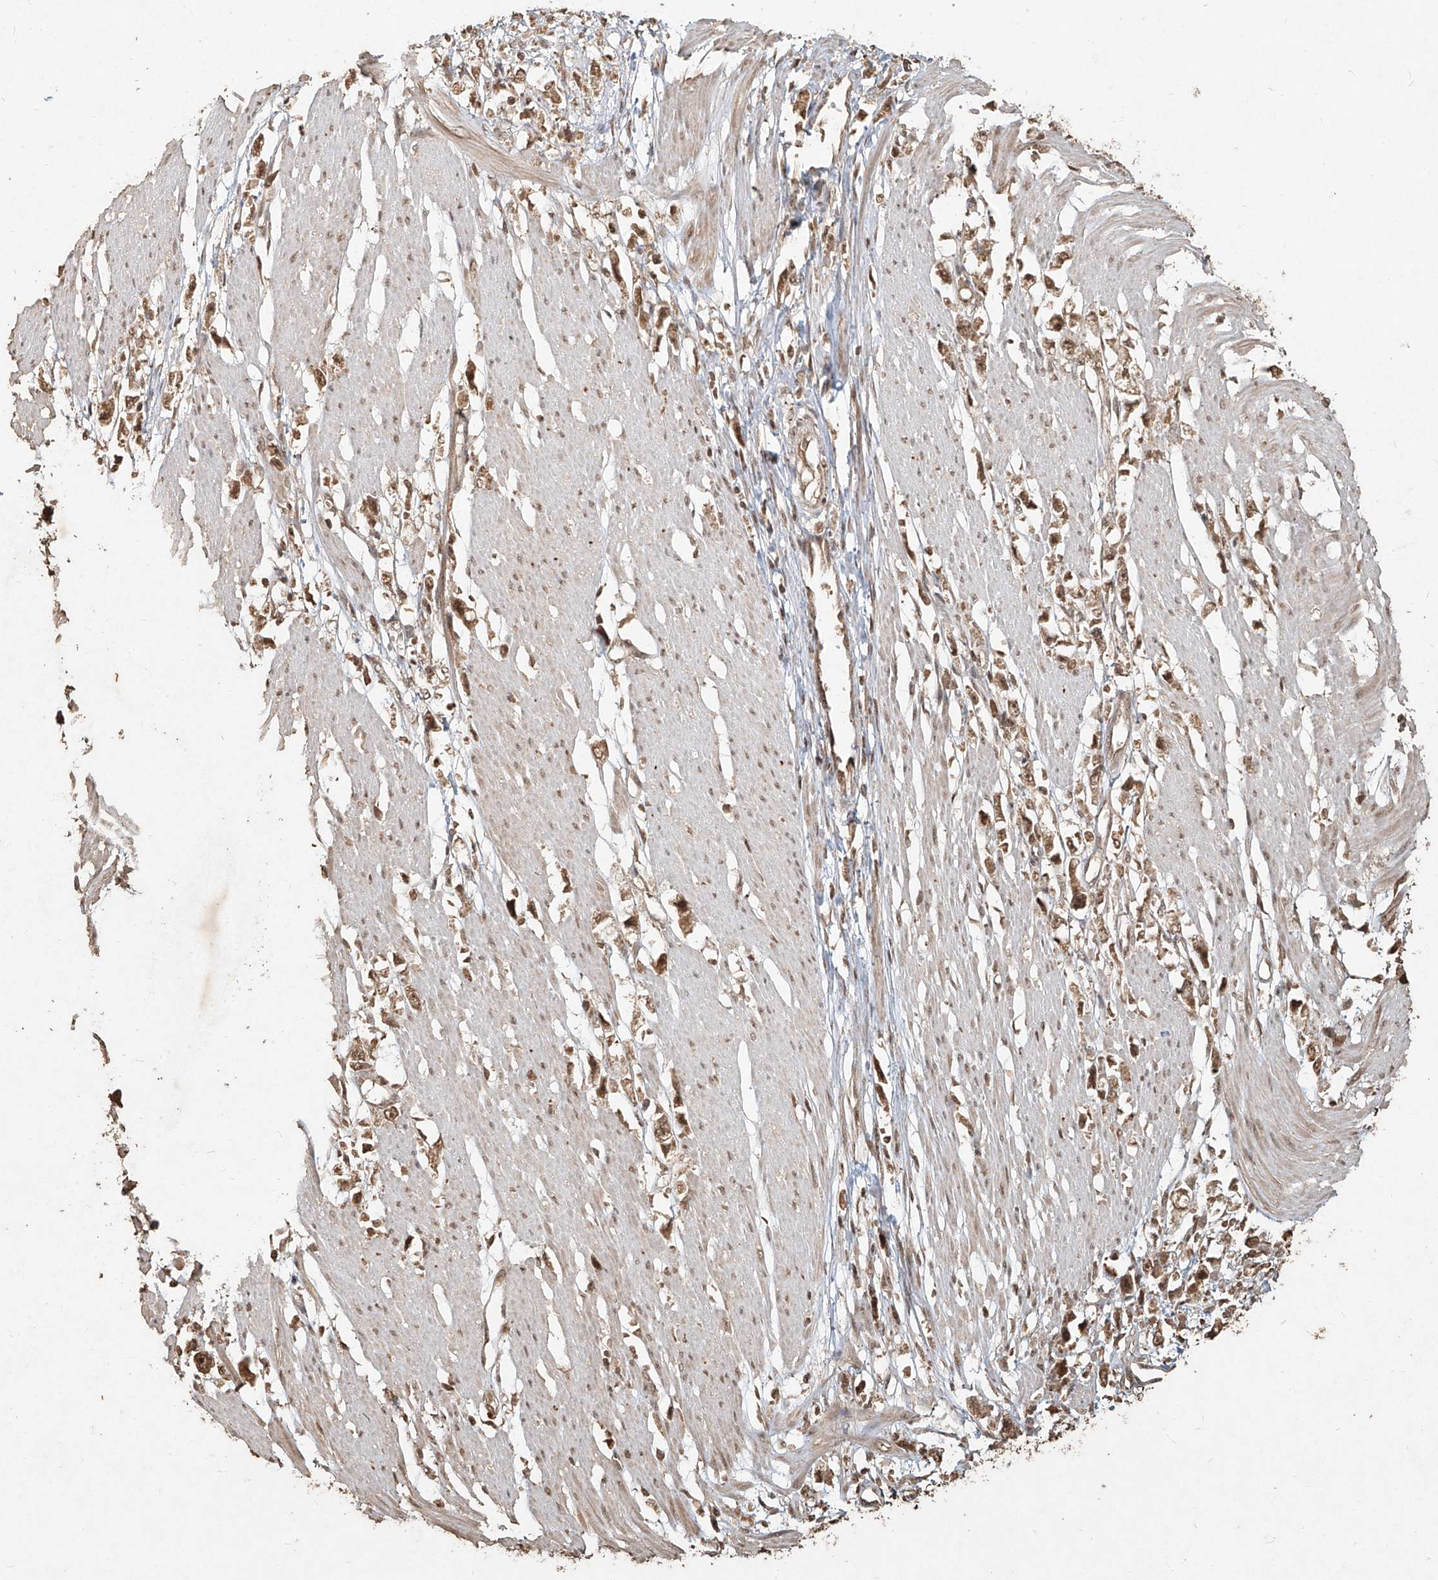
{"staining": {"intensity": "moderate", "quantity": ">75%", "location": "cytoplasmic/membranous,nuclear"}, "tissue": "stomach cancer", "cell_type": "Tumor cells", "image_type": "cancer", "snomed": [{"axis": "morphology", "description": "Adenocarcinoma, NOS"}, {"axis": "topography", "description": "Stomach"}], "caption": "Stomach cancer (adenocarcinoma) stained with a protein marker displays moderate staining in tumor cells.", "gene": "UBE2K", "patient": {"sex": "female", "age": 59}}